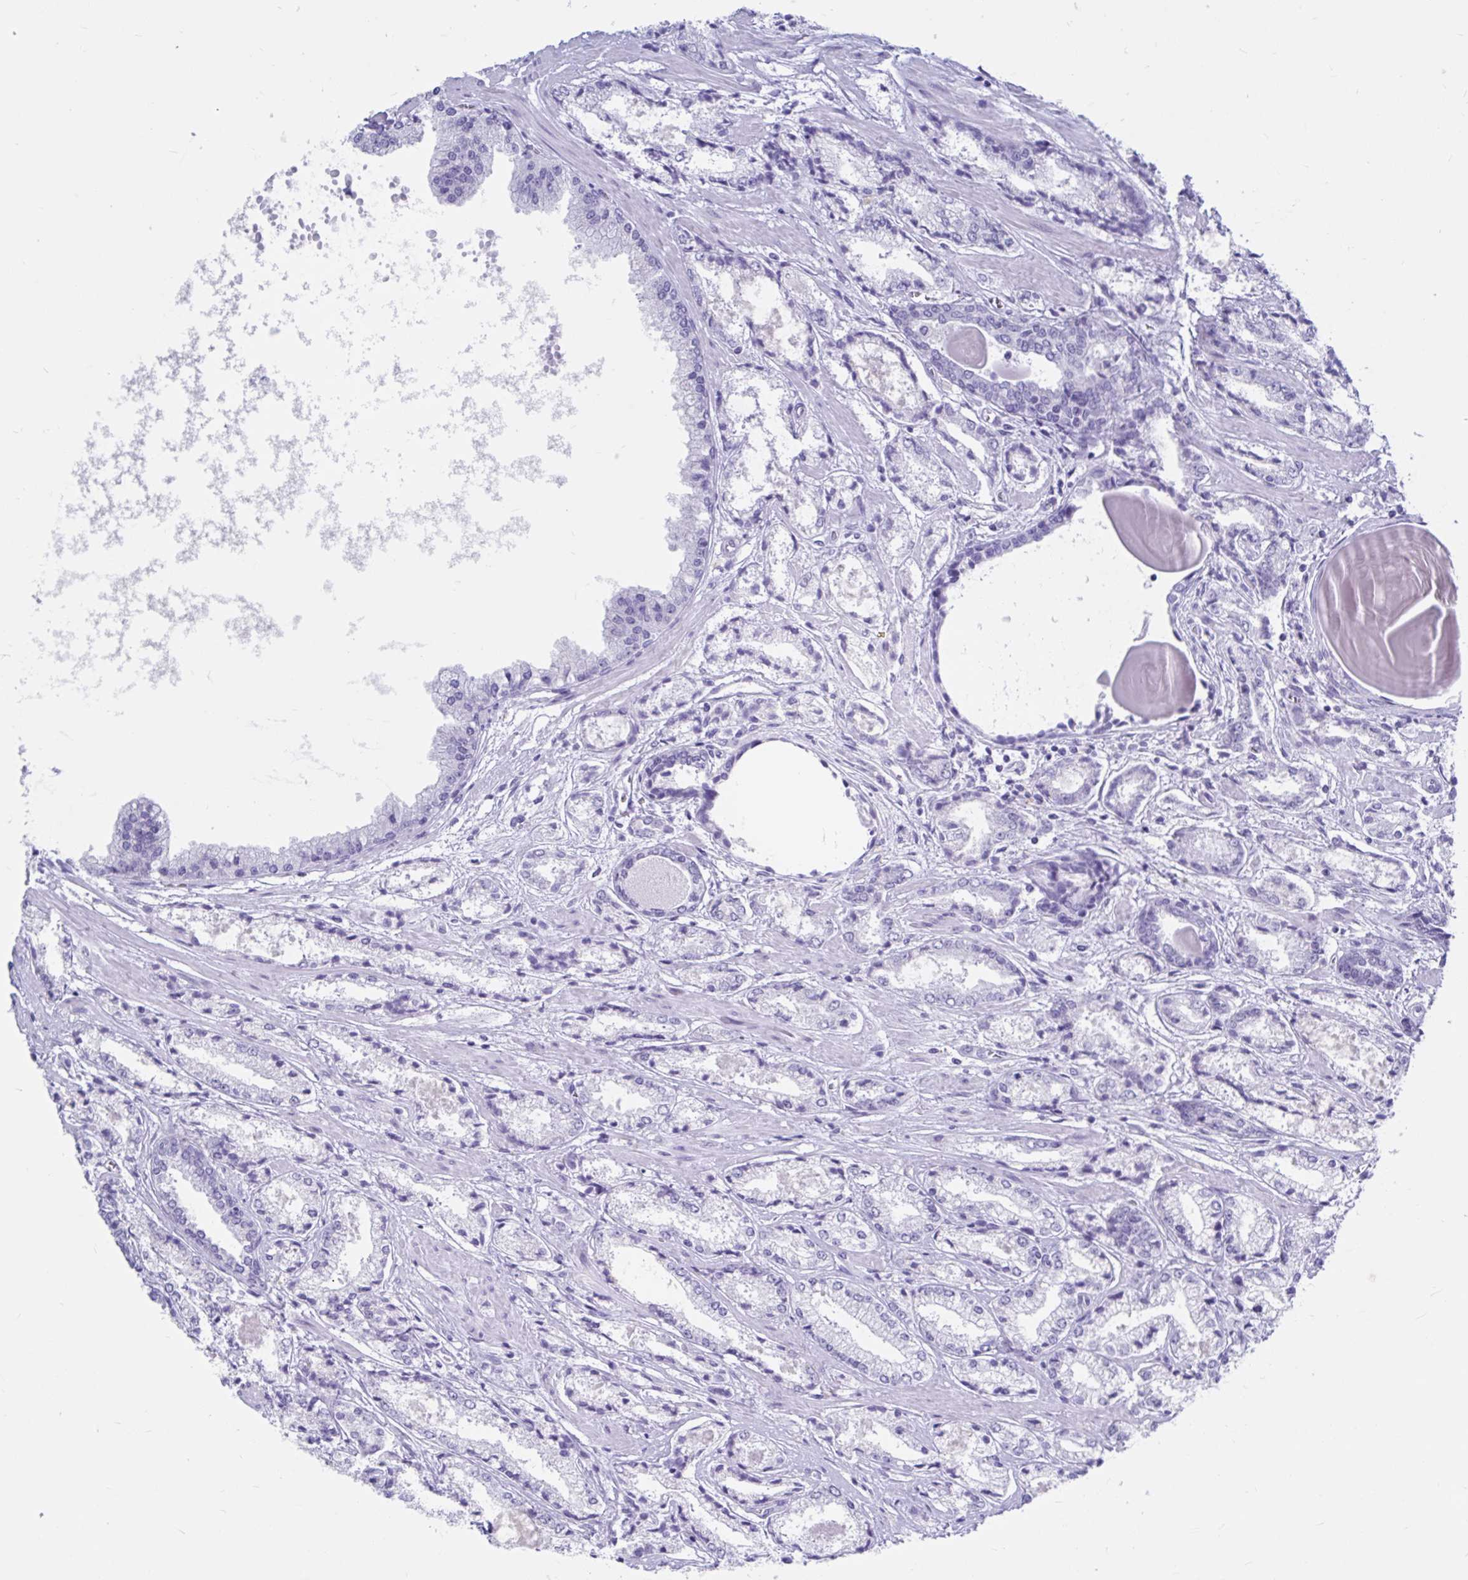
{"staining": {"intensity": "negative", "quantity": "none", "location": "none"}, "tissue": "prostate cancer", "cell_type": "Tumor cells", "image_type": "cancer", "snomed": [{"axis": "morphology", "description": "Adenocarcinoma, High grade"}, {"axis": "topography", "description": "Prostate"}], "caption": "Immunohistochemistry image of neoplastic tissue: prostate high-grade adenocarcinoma stained with DAB (3,3'-diaminobenzidine) demonstrates no significant protein staining in tumor cells.", "gene": "DPEP3", "patient": {"sex": "male", "age": 64}}